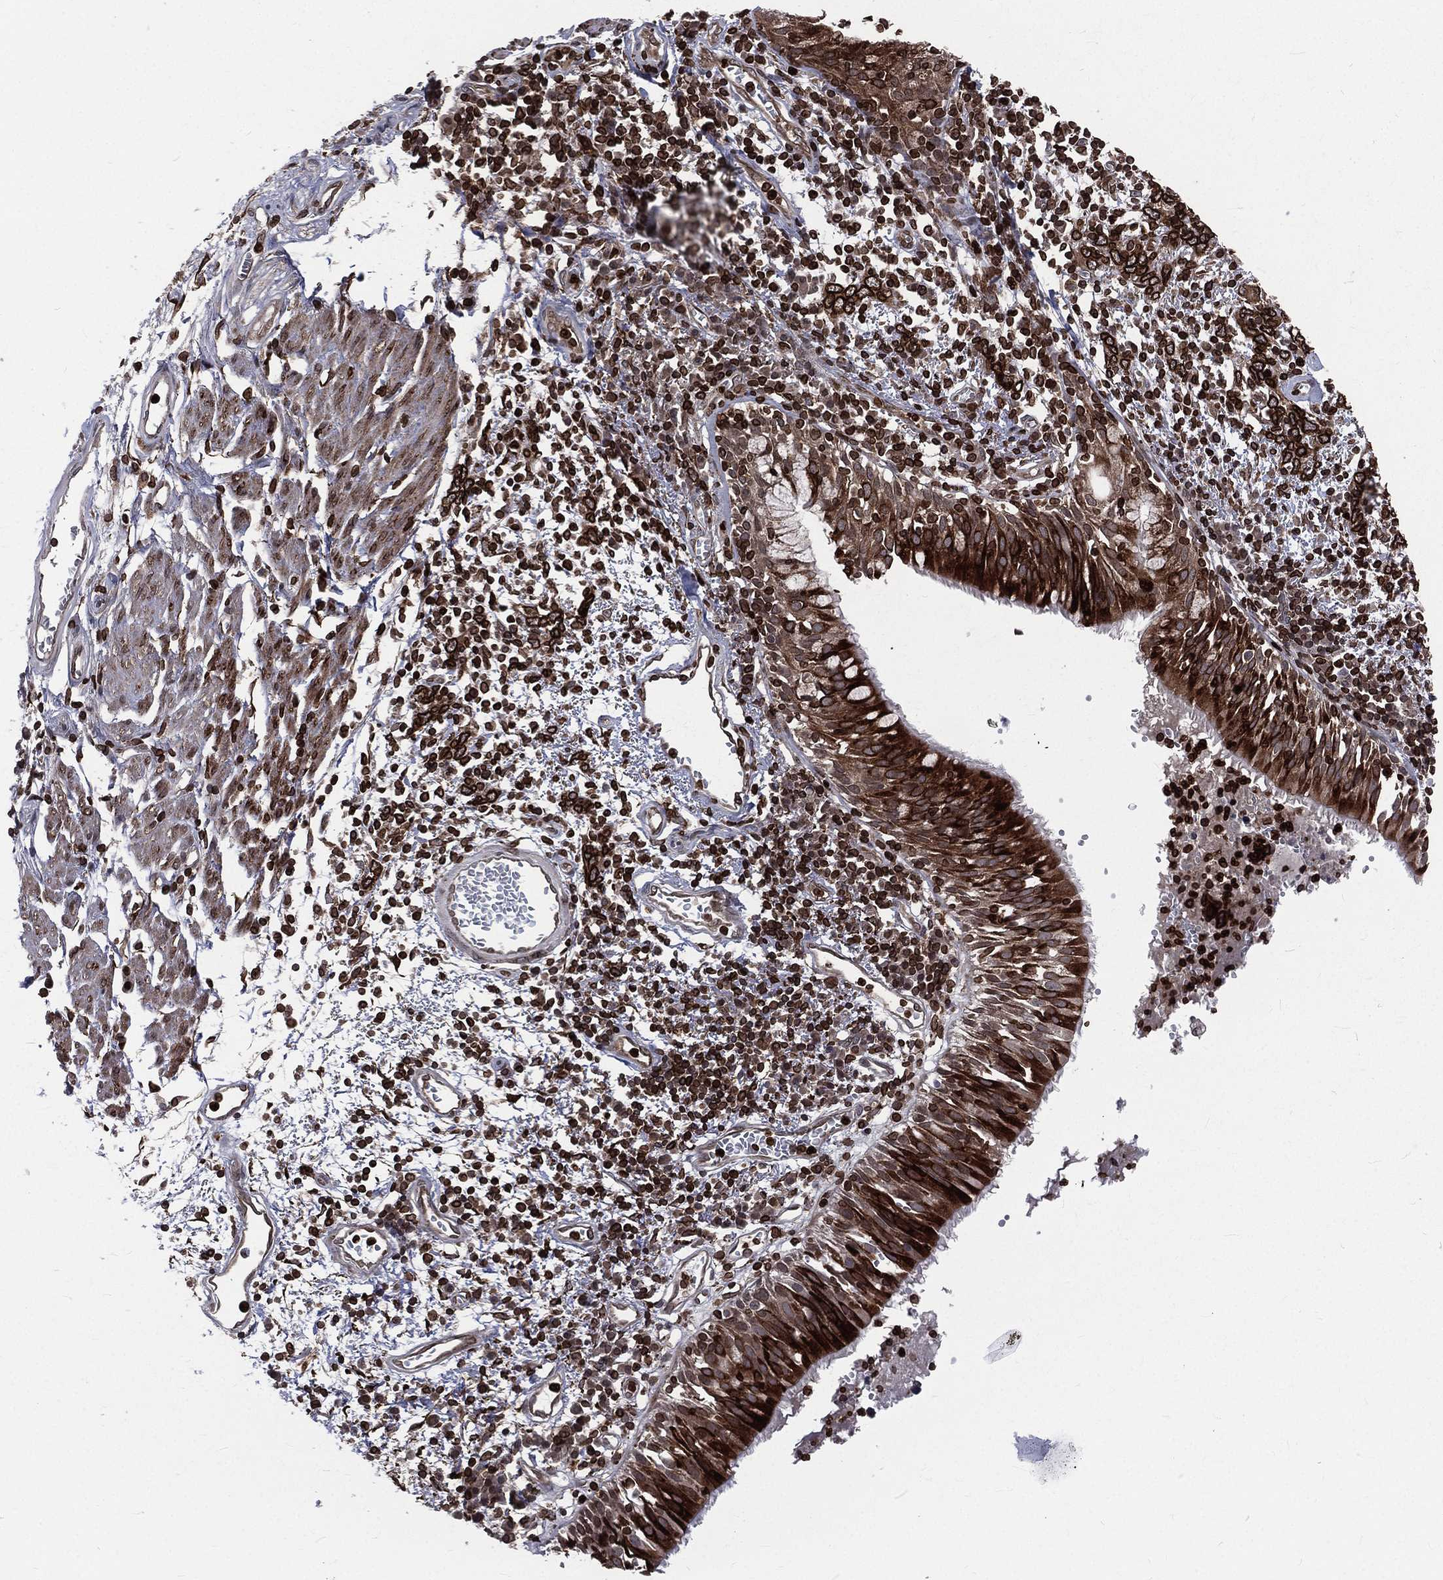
{"staining": {"intensity": "strong", "quantity": "25%-75%", "location": "cytoplasmic/membranous"}, "tissue": "bronchus", "cell_type": "Respiratory epithelial cells", "image_type": "normal", "snomed": [{"axis": "morphology", "description": "Normal tissue, NOS"}, {"axis": "morphology", "description": "Squamous cell carcinoma, NOS"}, {"axis": "topography", "description": "Cartilage tissue"}, {"axis": "topography", "description": "Bronchus"}, {"axis": "topography", "description": "Lung"}], "caption": "The image shows immunohistochemical staining of normal bronchus. There is strong cytoplasmic/membranous expression is present in about 25%-75% of respiratory epithelial cells.", "gene": "LBR", "patient": {"sex": "male", "age": 66}}